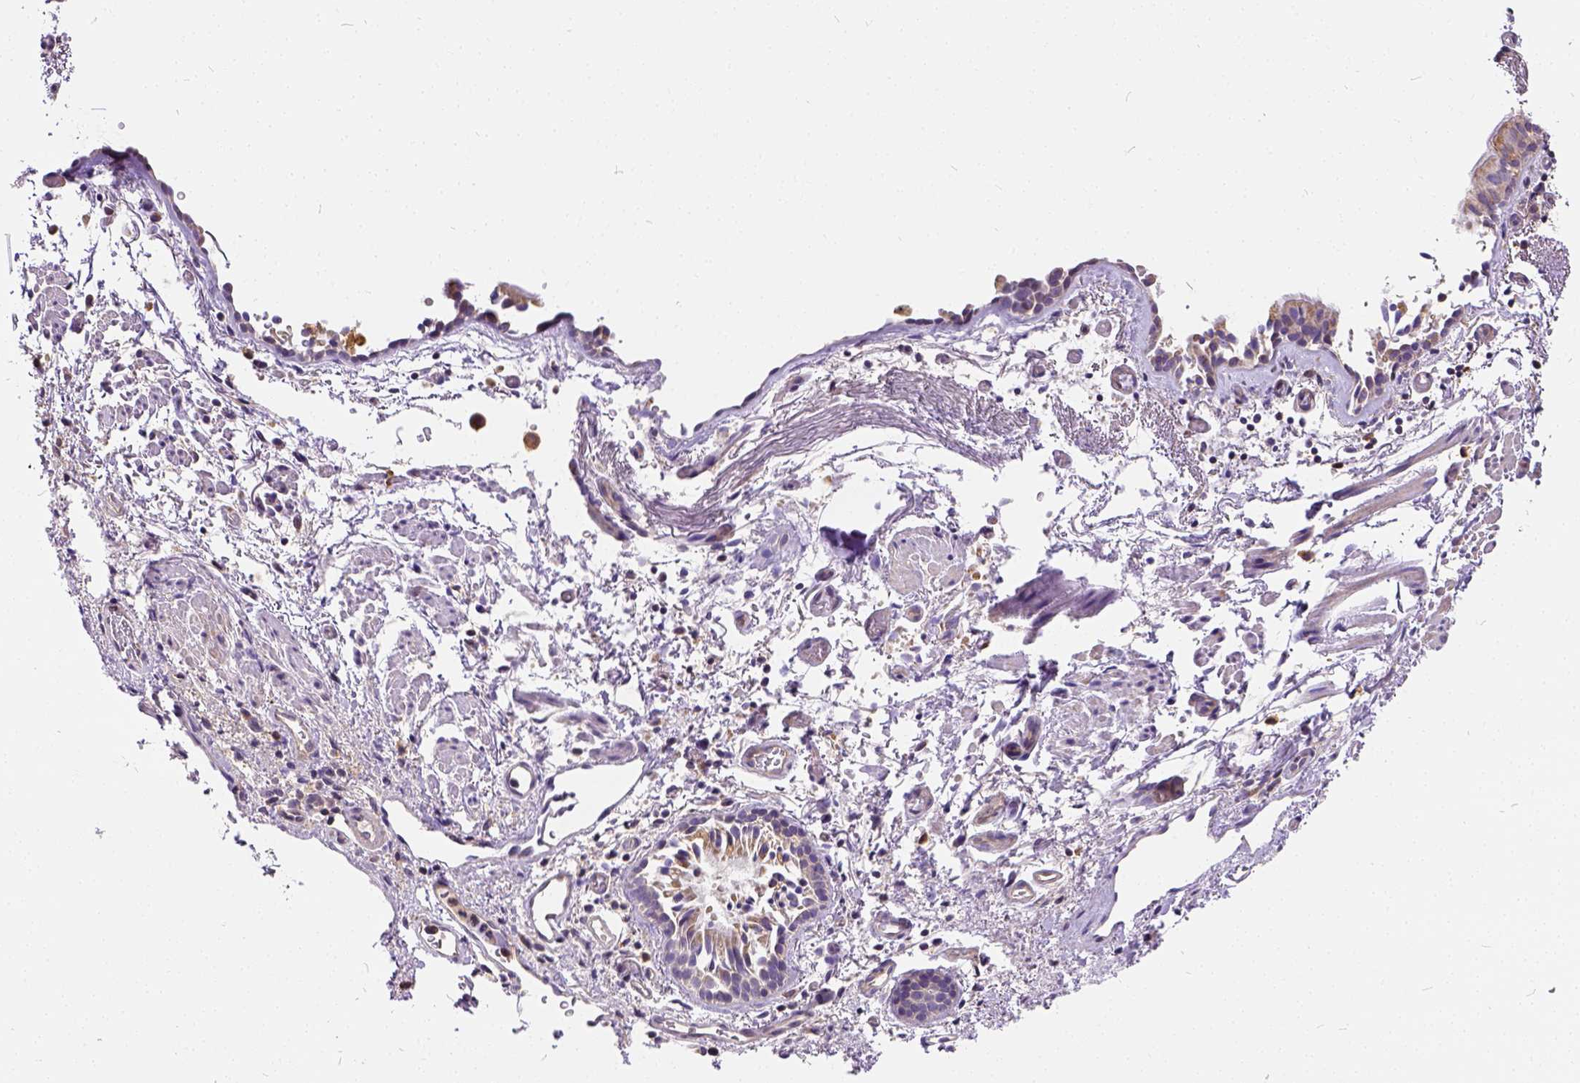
{"staining": {"intensity": "weak", "quantity": "25%-75%", "location": "cytoplasmic/membranous"}, "tissue": "bronchus", "cell_type": "Respiratory epithelial cells", "image_type": "normal", "snomed": [{"axis": "morphology", "description": "Normal tissue, NOS"}, {"axis": "morphology", "description": "Adenocarcinoma, NOS"}, {"axis": "topography", "description": "Bronchus"}], "caption": "A photomicrograph of bronchus stained for a protein reveals weak cytoplasmic/membranous brown staining in respiratory epithelial cells. (brown staining indicates protein expression, while blue staining denotes nuclei).", "gene": "CADM4", "patient": {"sex": "male", "age": 68}}